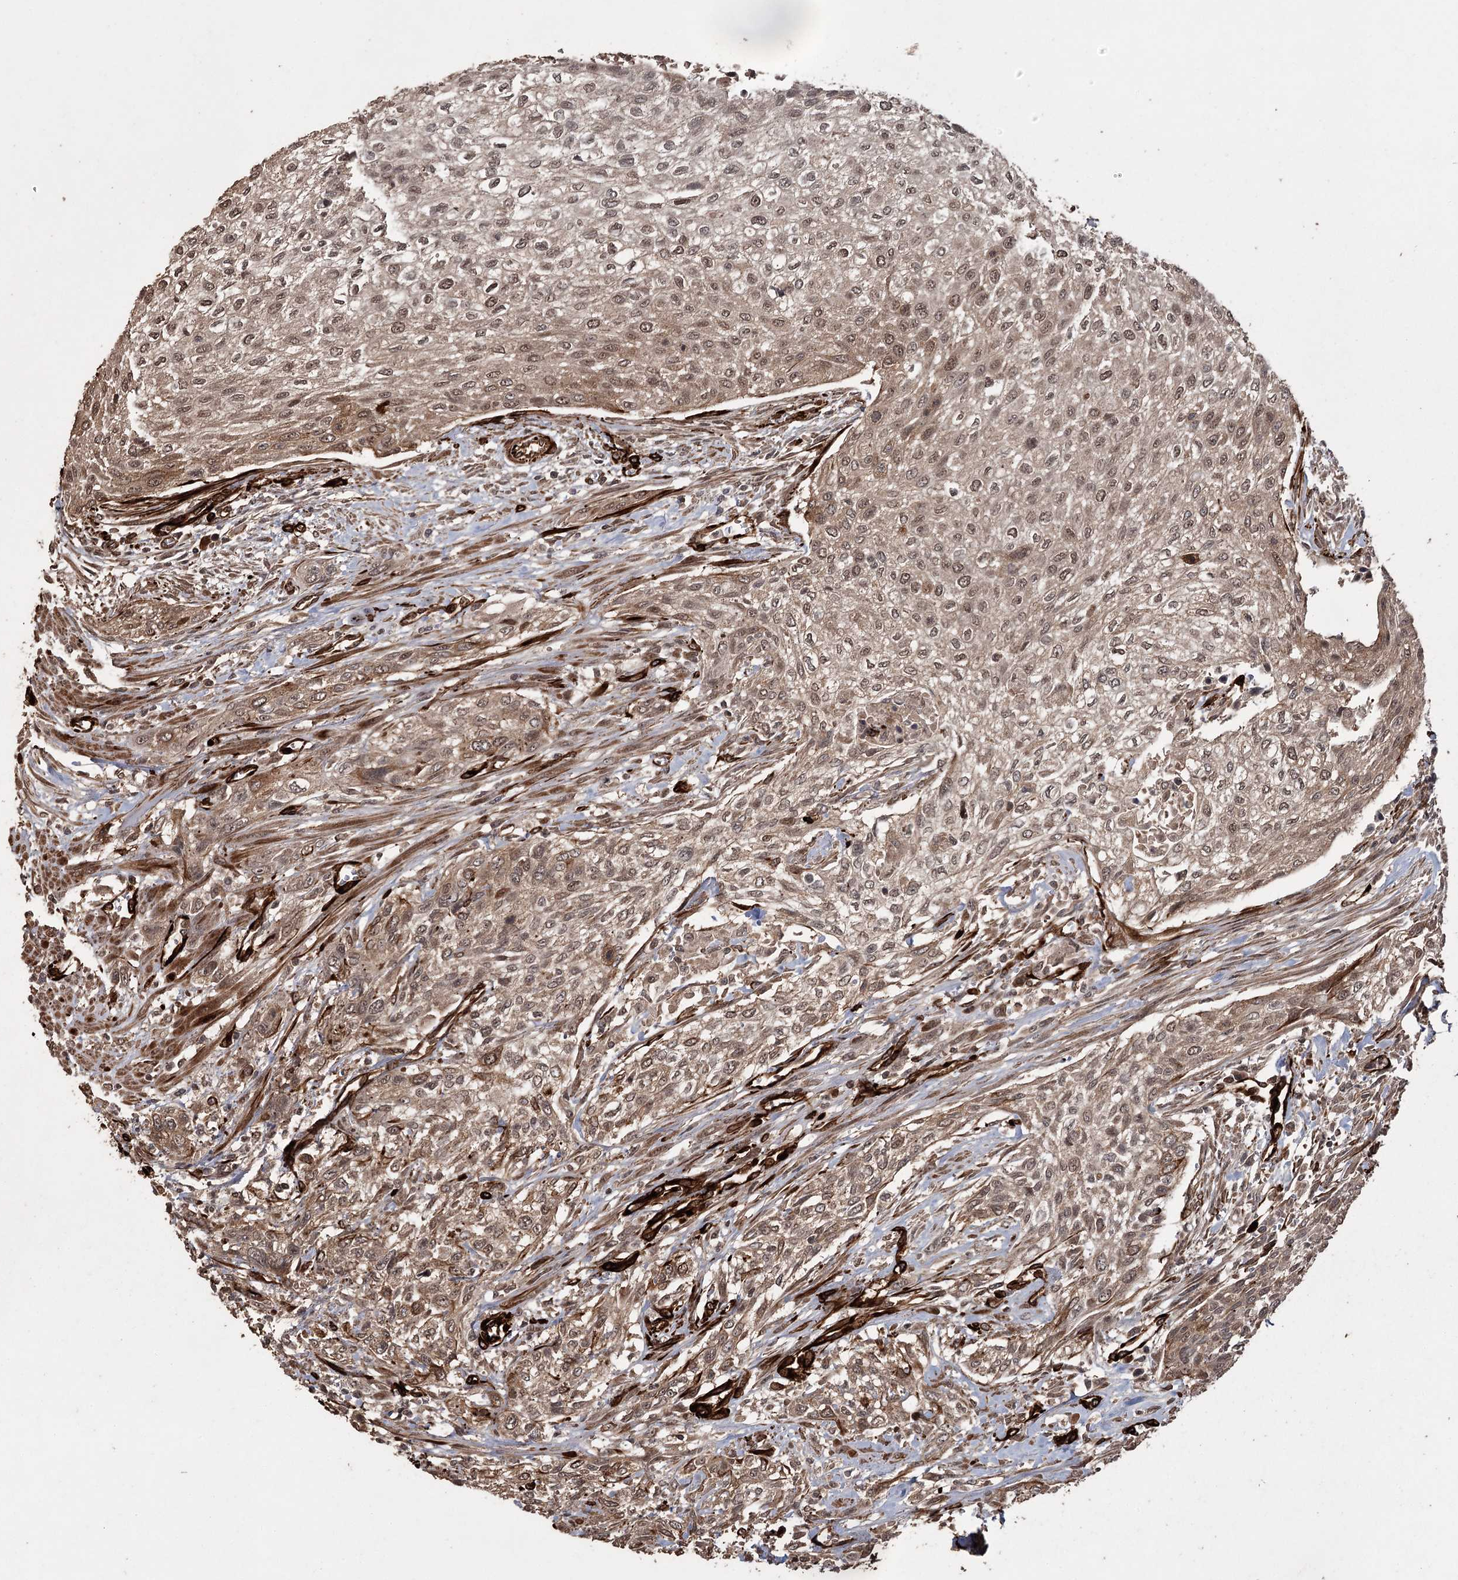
{"staining": {"intensity": "moderate", "quantity": ">75%", "location": "cytoplasmic/membranous,nuclear"}, "tissue": "urothelial cancer", "cell_type": "Tumor cells", "image_type": "cancer", "snomed": [{"axis": "morphology", "description": "Urothelial carcinoma, High grade"}, {"axis": "topography", "description": "Urinary bladder"}], "caption": "A micrograph showing moderate cytoplasmic/membranous and nuclear expression in approximately >75% of tumor cells in urothelial carcinoma (high-grade), as visualized by brown immunohistochemical staining.", "gene": "RPAP3", "patient": {"sex": "male", "age": 35}}